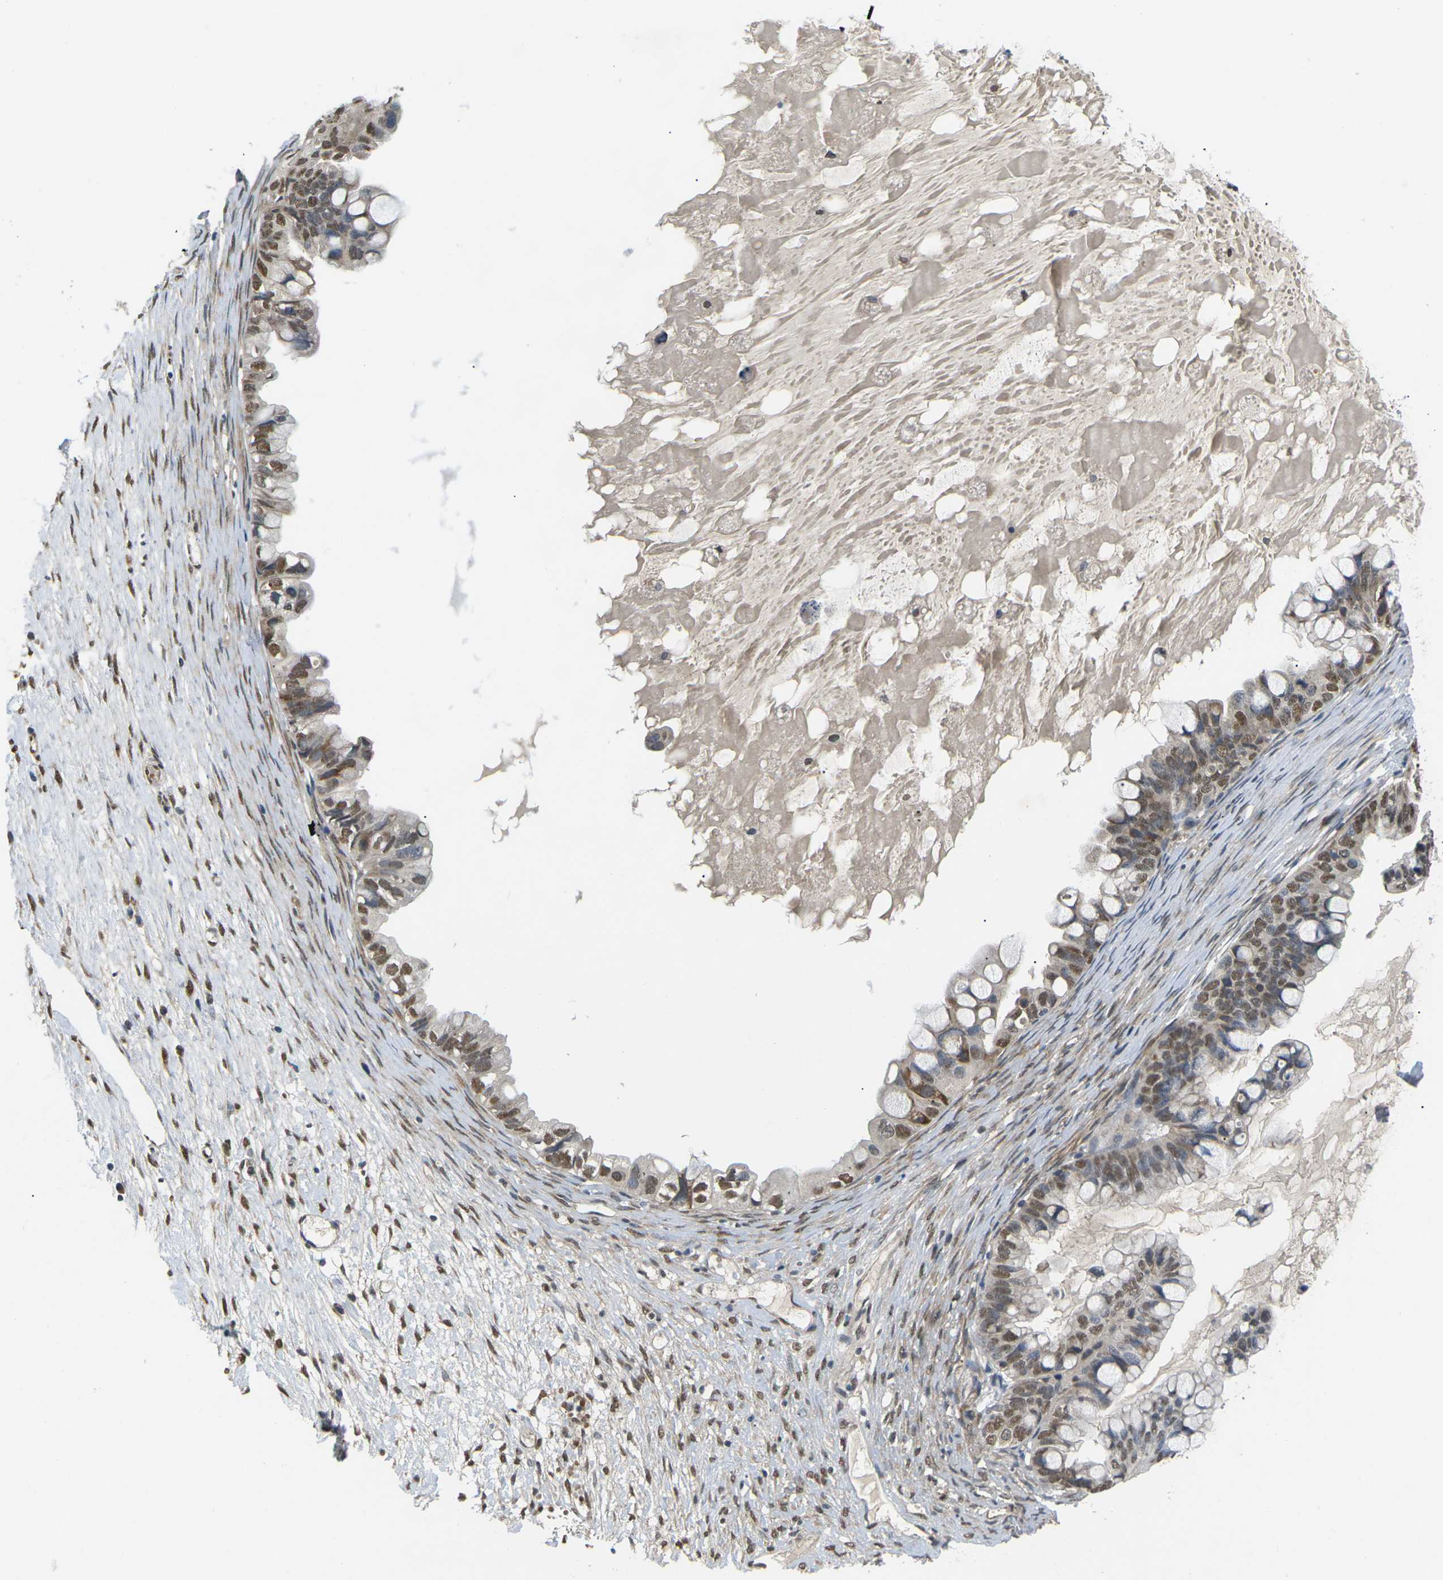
{"staining": {"intensity": "moderate", "quantity": ">75%", "location": "nuclear"}, "tissue": "ovarian cancer", "cell_type": "Tumor cells", "image_type": "cancer", "snomed": [{"axis": "morphology", "description": "Cystadenocarcinoma, mucinous, NOS"}, {"axis": "topography", "description": "Ovary"}], "caption": "Immunohistochemical staining of human ovarian mucinous cystadenocarcinoma displays moderate nuclear protein positivity in approximately >75% of tumor cells. The staining was performed using DAB (3,3'-diaminobenzidine) to visualize the protein expression in brown, while the nuclei were stained in blue with hematoxylin (Magnification: 20x).", "gene": "ERBB4", "patient": {"sex": "female", "age": 80}}